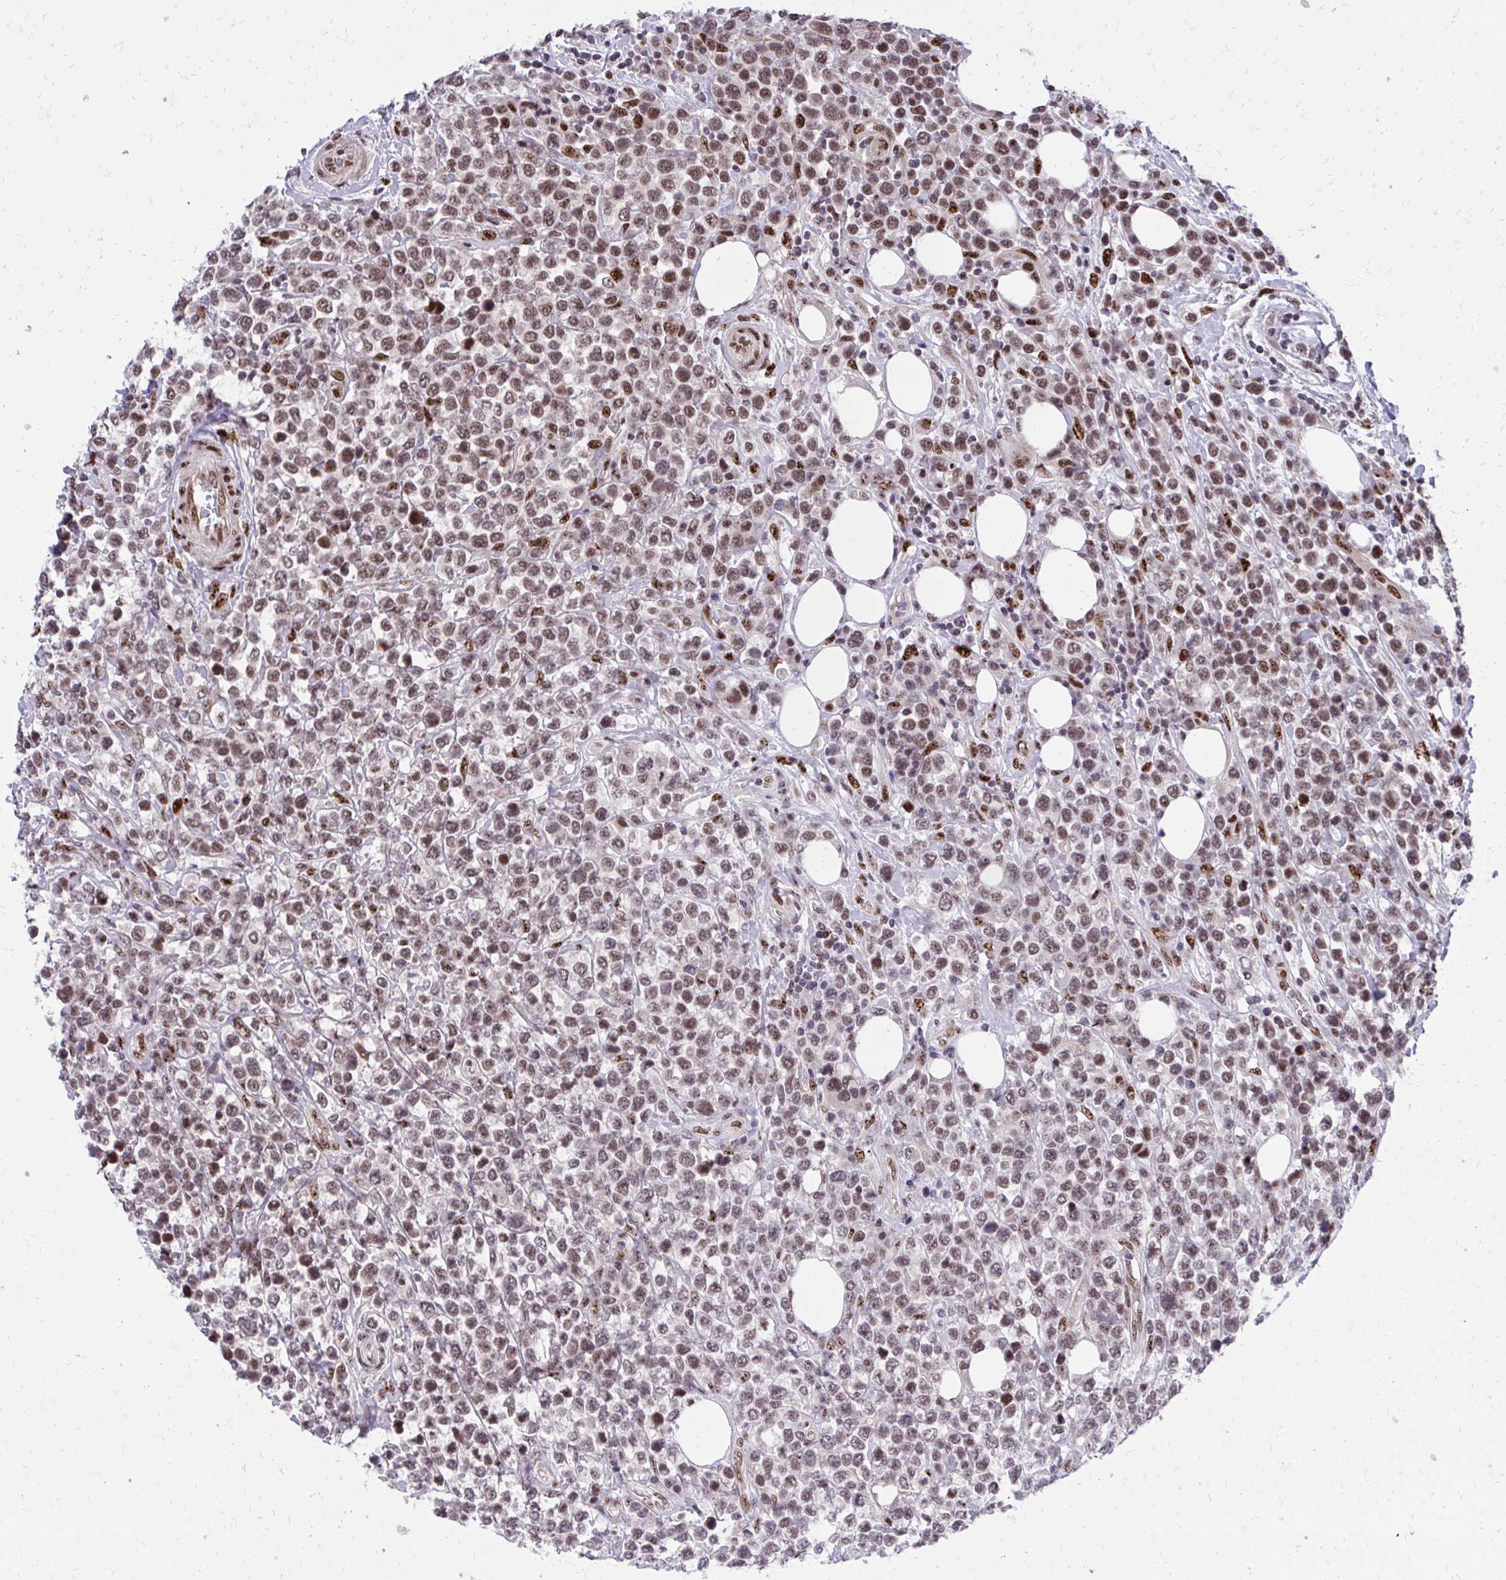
{"staining": {"intensity": "moderate", "quantity": ">75%", "location": "nuclear"}, "tissue": "lymphoma", "cell_type": "Tumor cells", "image_type": "cancer", "snomed": [{"axis": "morphology", "description": "Malignant lymphoma, non-Hodgkin's type, High grade"}, {"axis": "topography", "description": "Soft tissue"}], "caption": "A brown stain labels moderate nuclear staining of a protein in human malignant lymphoma, non-Hodgkin's type (high-grade) tumor cells. (DAB (3,3'-diaminobenzidine) IHC with brightfield microscopy, high magnification).", "gene": "HOXA4", "patient": {"sex": "female", "age": 56}}